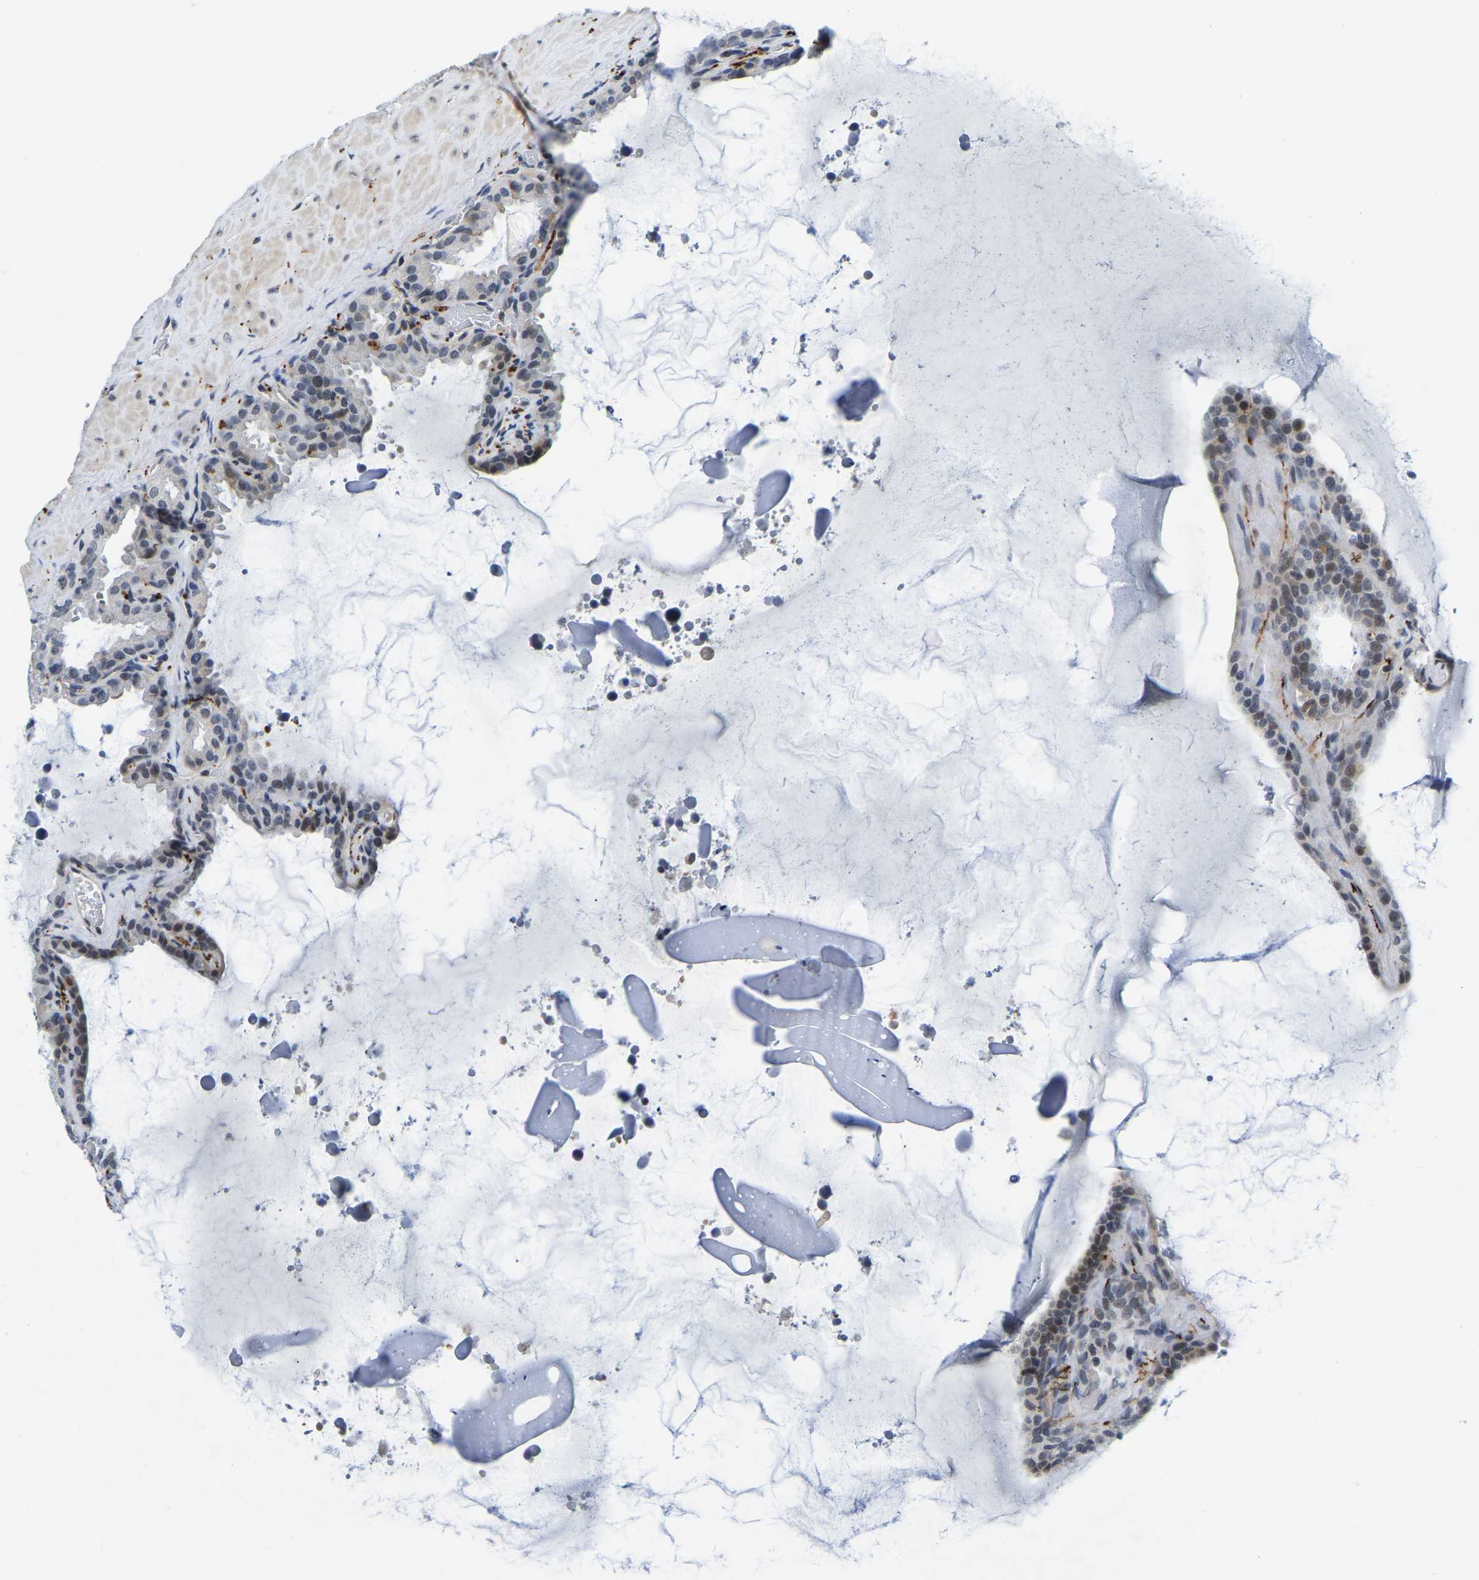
{"staining": {"intensity": "weak", "quantity": "<25%", "location": "nuclear"}, "tissue": "seminal vesicle", "cell_type": "Glandular cells", "image_type": "normal", "snomed": [{"axis": "morphology", "description": "Normal tissue, NOS"}, {"axis": "topography", "description": "Seminal veicle"}], "caption": "Immunohistochemistry (IHC) histopathology image of normal human seminal vesicle stained for a protein (brown), which exhibits no expression in glandular cells.", "gene": "POLDIP3", "patient": {"sex": "male", "age": 46}}